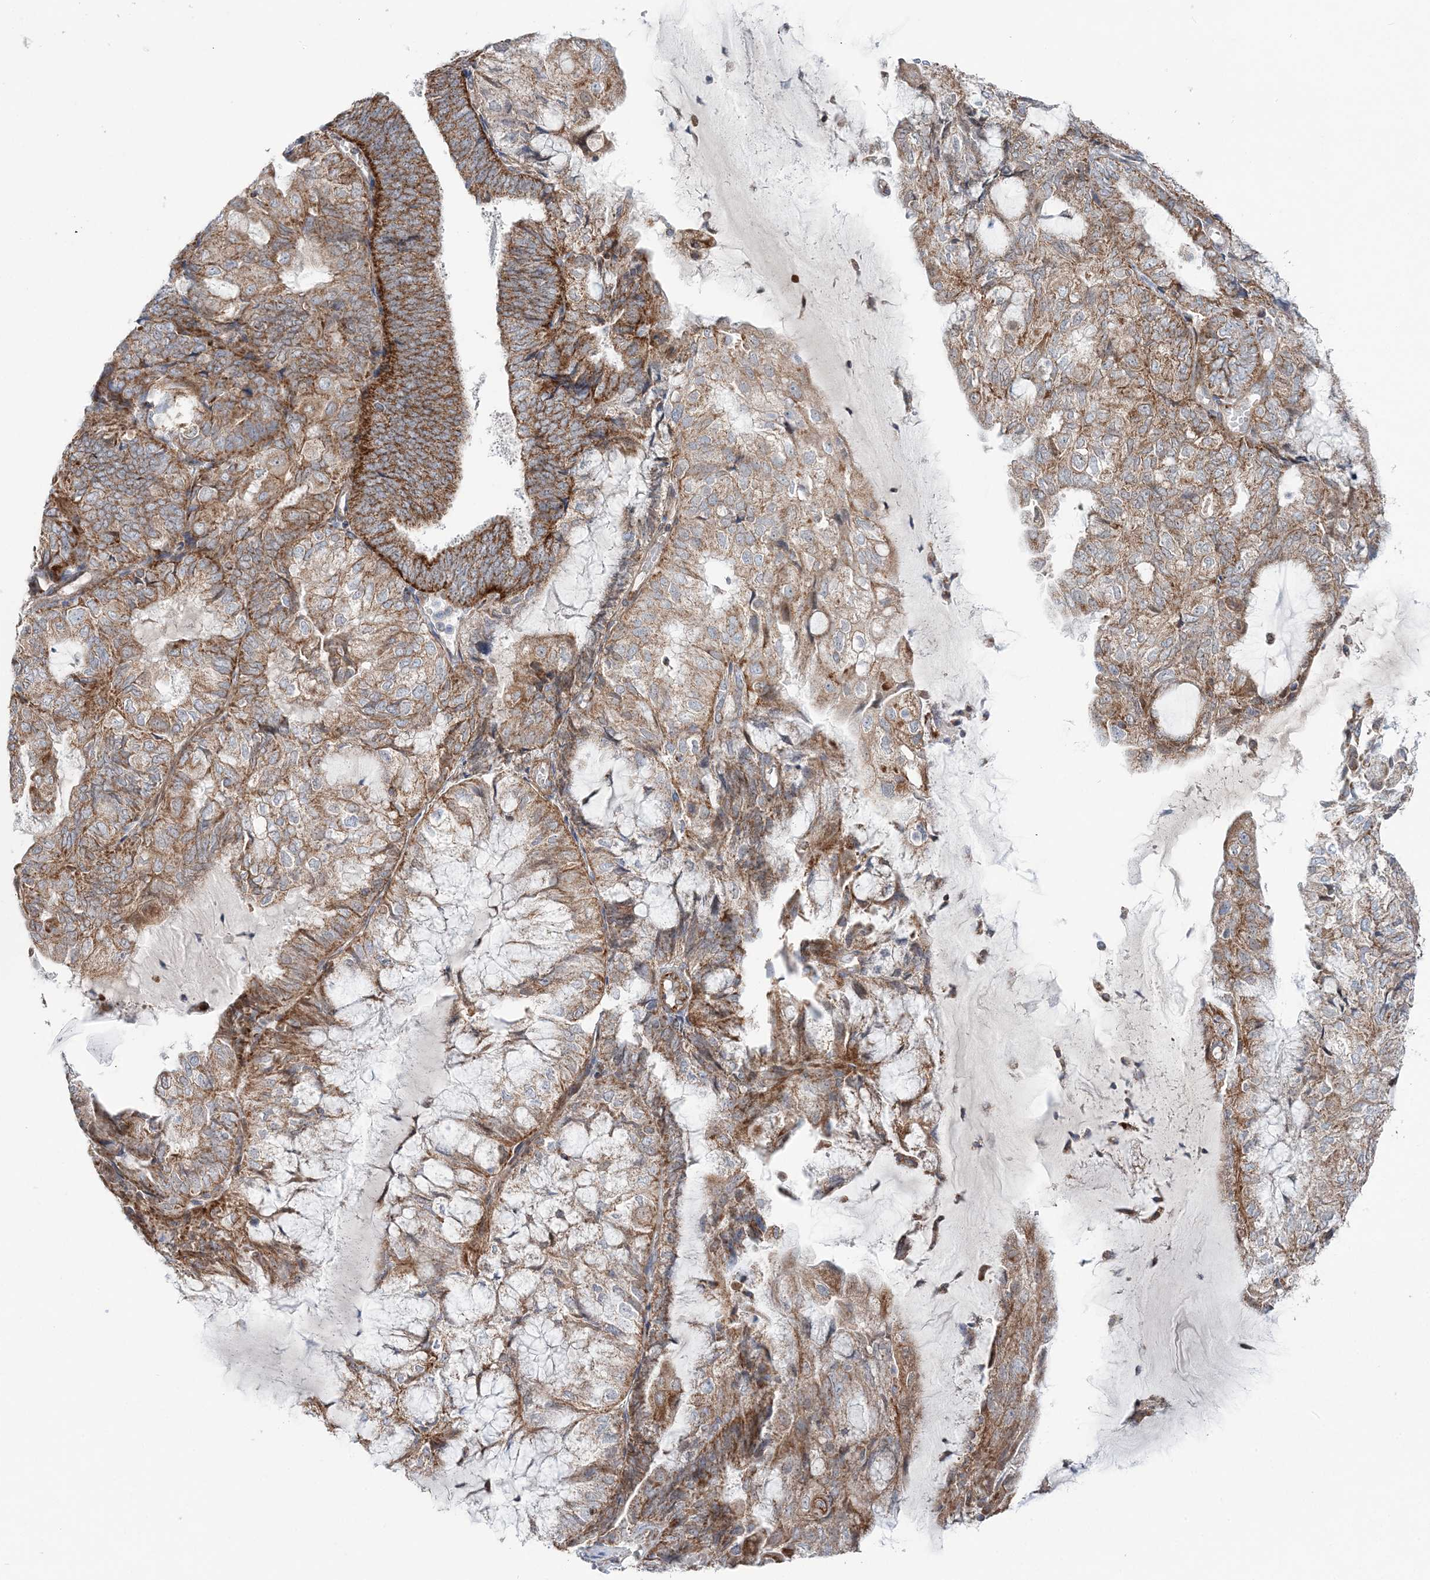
{"staining": {"intensity": "moderate", "quantity": ">75%", "location": "cytoplasmic/membranous"}, "tissue": "endometrial cancer", "cell_type": "Tumor cells", "image_type": "cancer", "snomed": [{"axis": "morphology", "description": "Adenocarcinoma, NOS"}, {"axis": "topography", "description": "Endometrium"}], "caption": "Brown immunohistochemical staining in human endometrial adenocarcinoma displays moderate cytoplasmic/membranous positivity in approximately >75% of tumor cells.", "gene": "OPA1", "patient": {"sex": "female", "age": 81}}